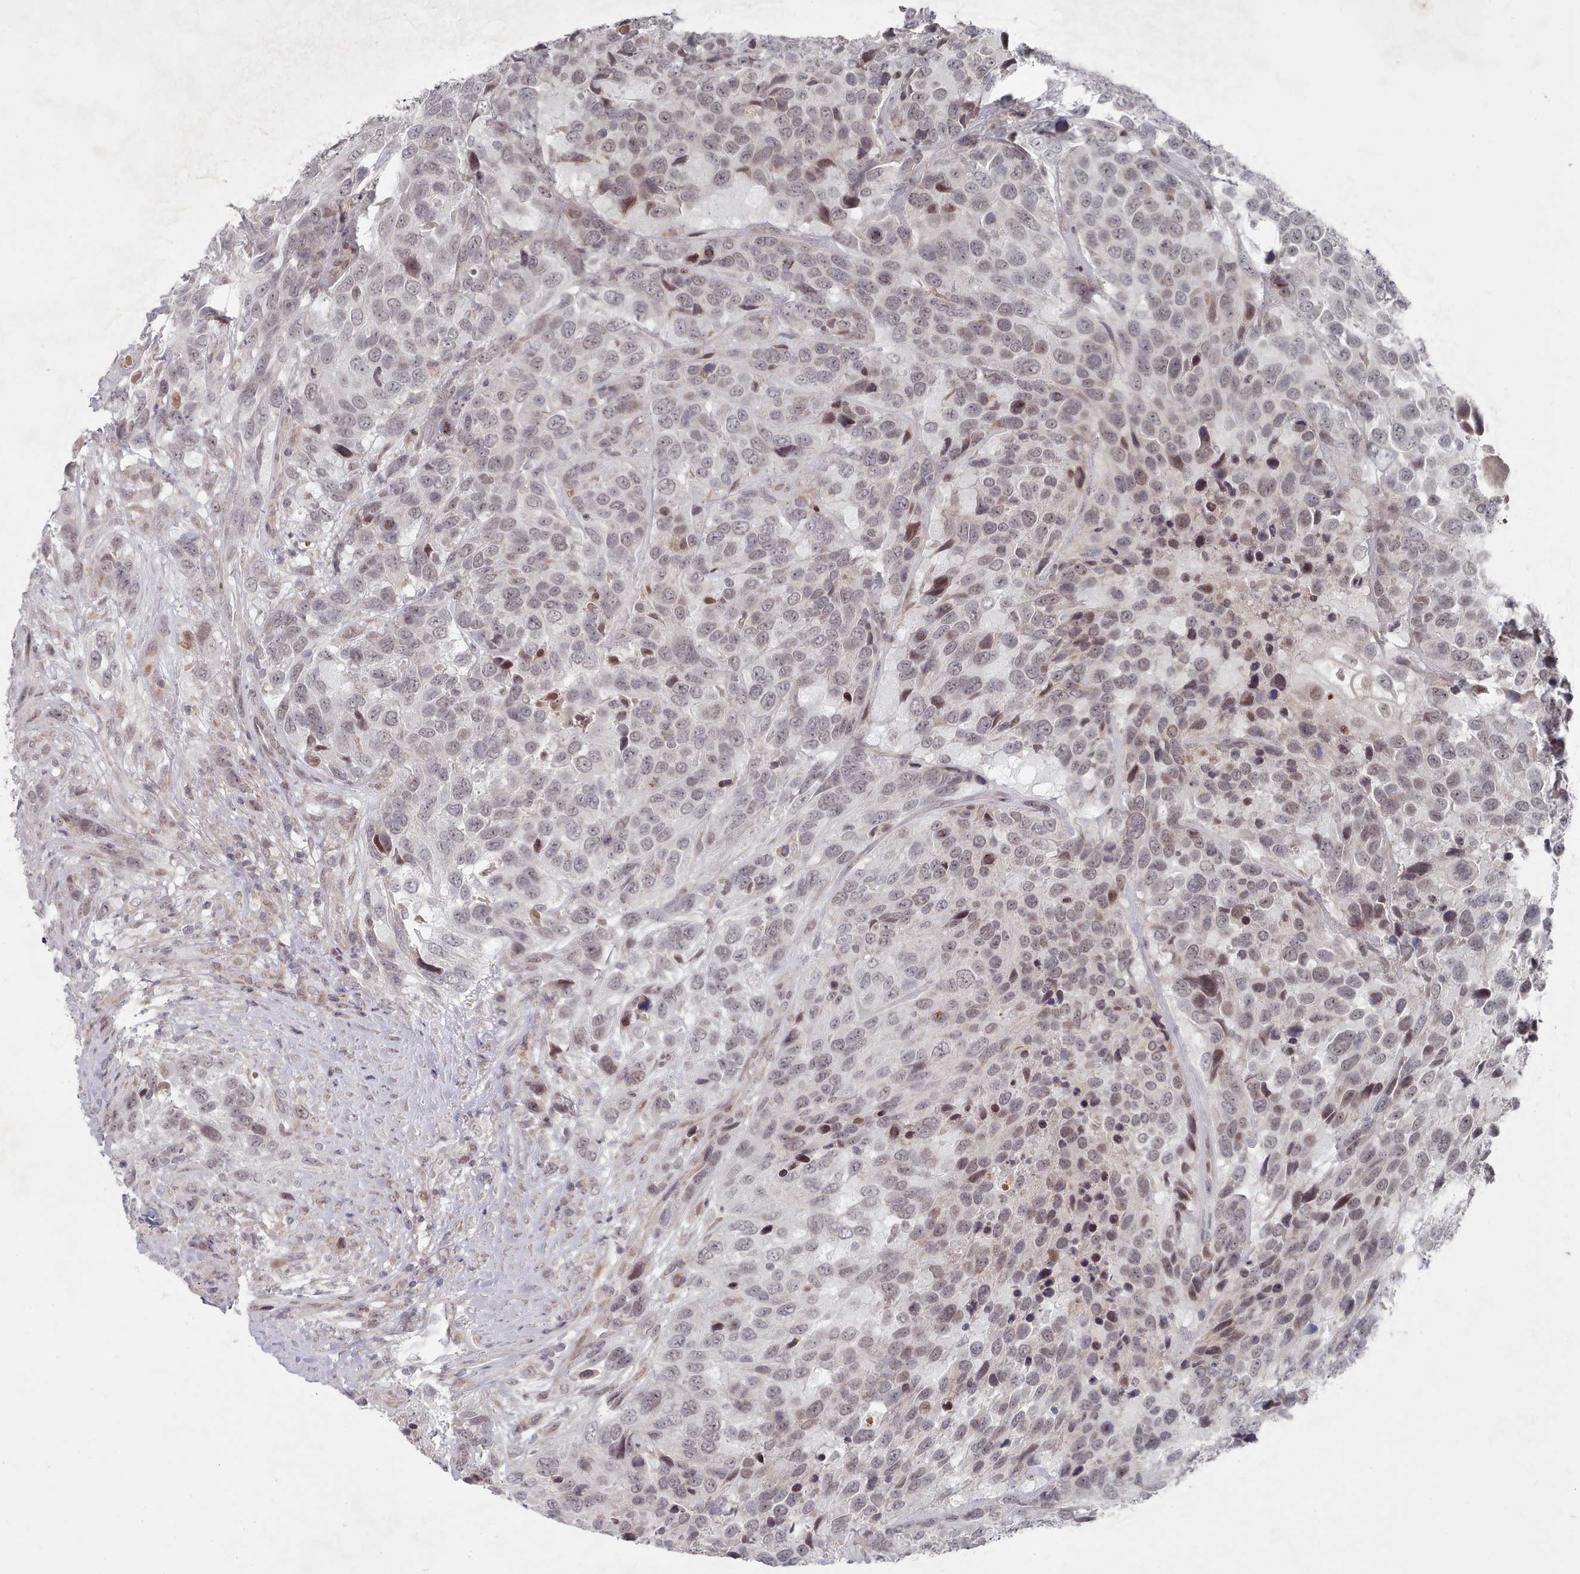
{"staining": {"intensity": "weak", "quantity": "25%-75%", "location": "nuclear"}, "tissue": "urothelial cancer", "cell_type": "Tumor cells", "image_type": "cancer", "snomed": [{"axis": "morphology", "description": "Urothelial carcinoma, High grade"}, {"axis": "topography", "description": "Urinary bladder"}], "caption": "Weak nuclear protein positivity is identified in approximately 25%-75% of tumor cells in high-grade urothelial carcinoma.", "gene": "CPSF4", "patient": {"sex": "female", "age": 70}}